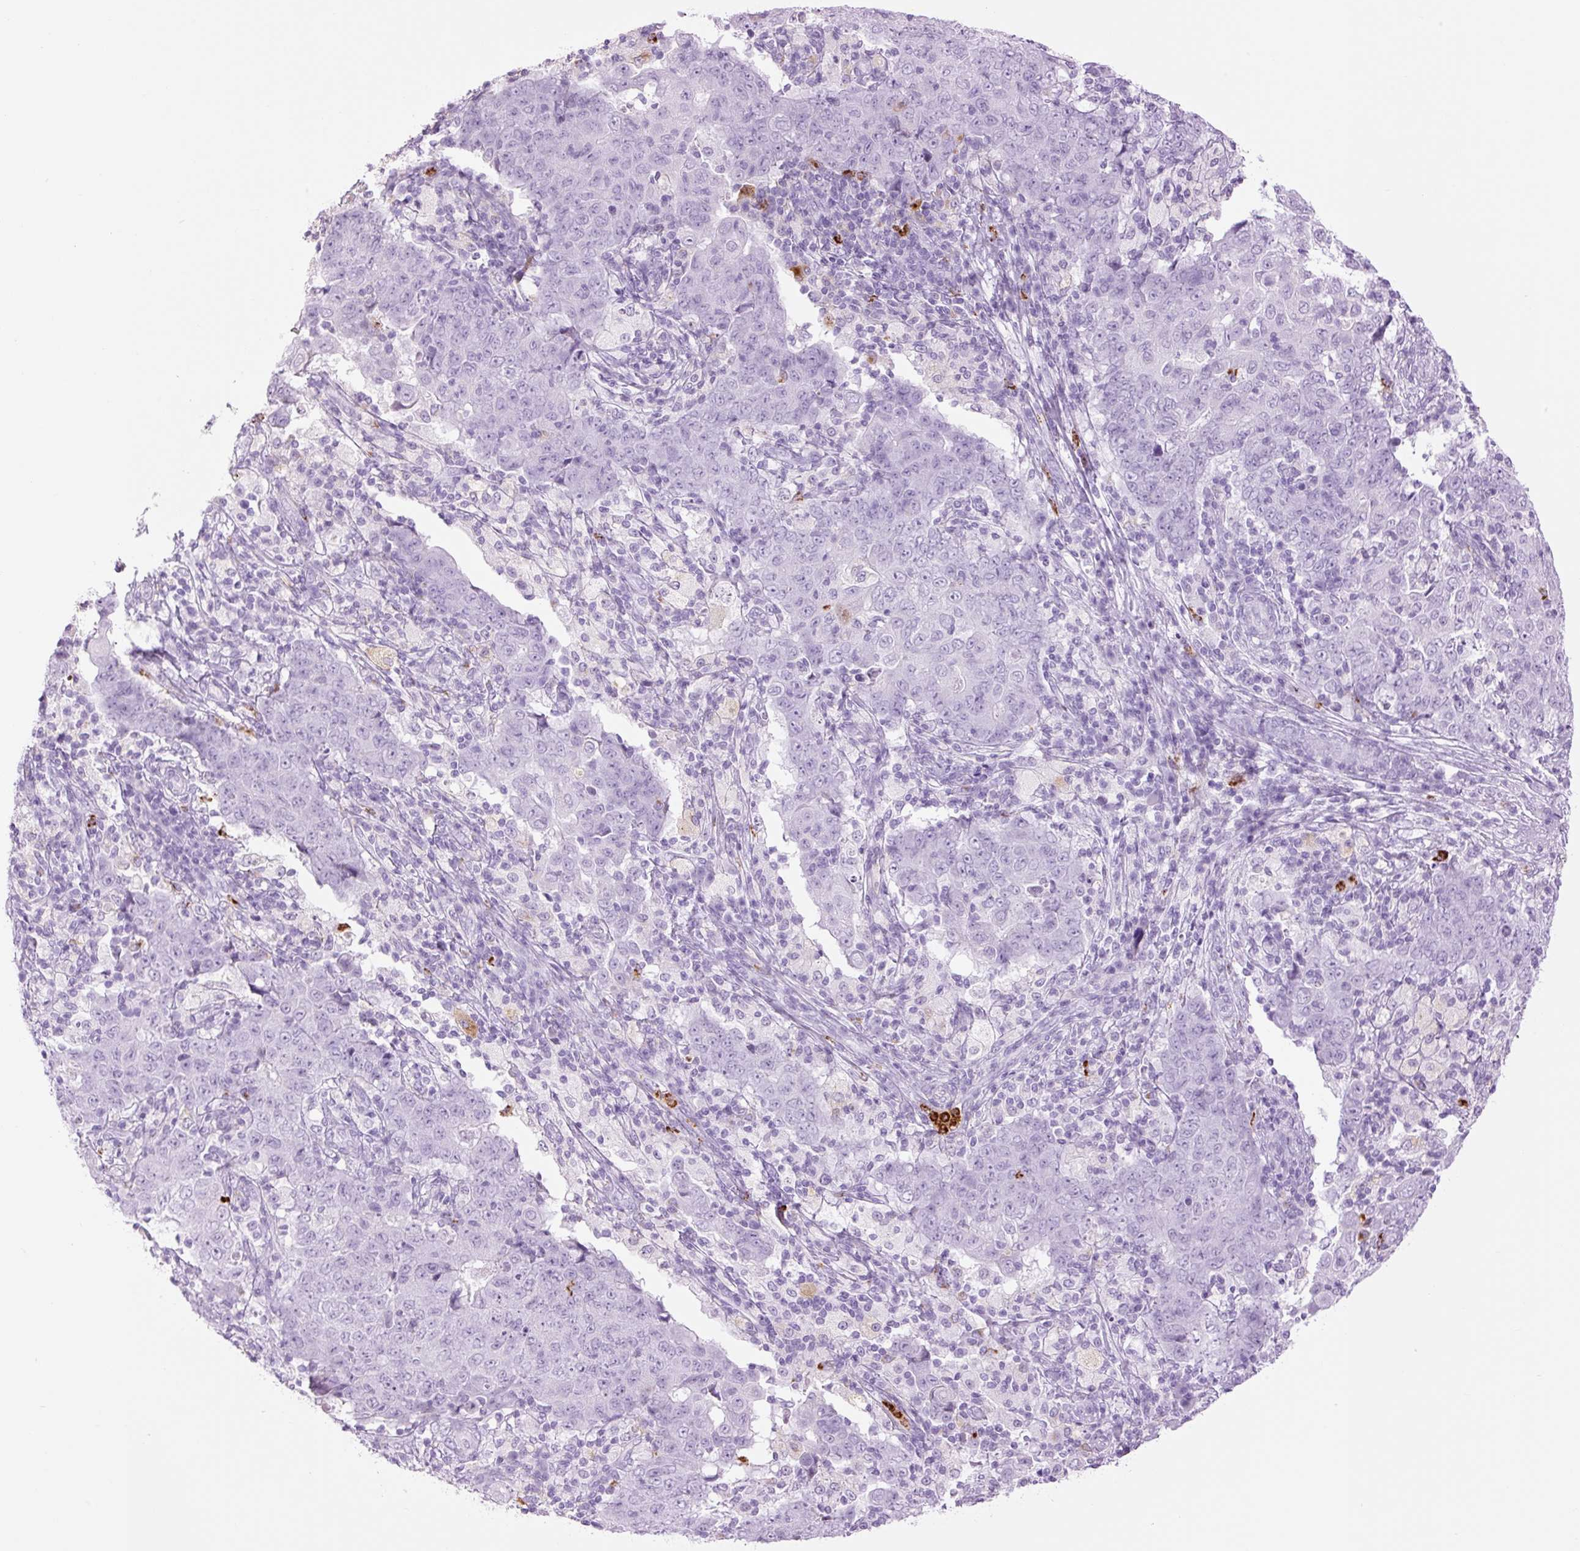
{"staining": {"intensity": "negative", "quantity": "none", "location": "none"}, "tissue": "ovarian cancer", "cell_type": "Tumor cells", "image_type": "cancer", "snomed": [{"axis": "morphology", "description": "Carcinoma, endometroid"}, {"axis": "topography", "description": "Ovary"}], "caption": "Ovarian cancer stained for a protein using immunohistochemistry exhibits no expression tumor cells.", "gene": "LYZ", "patient": {"sex": "female", "age": 42}}